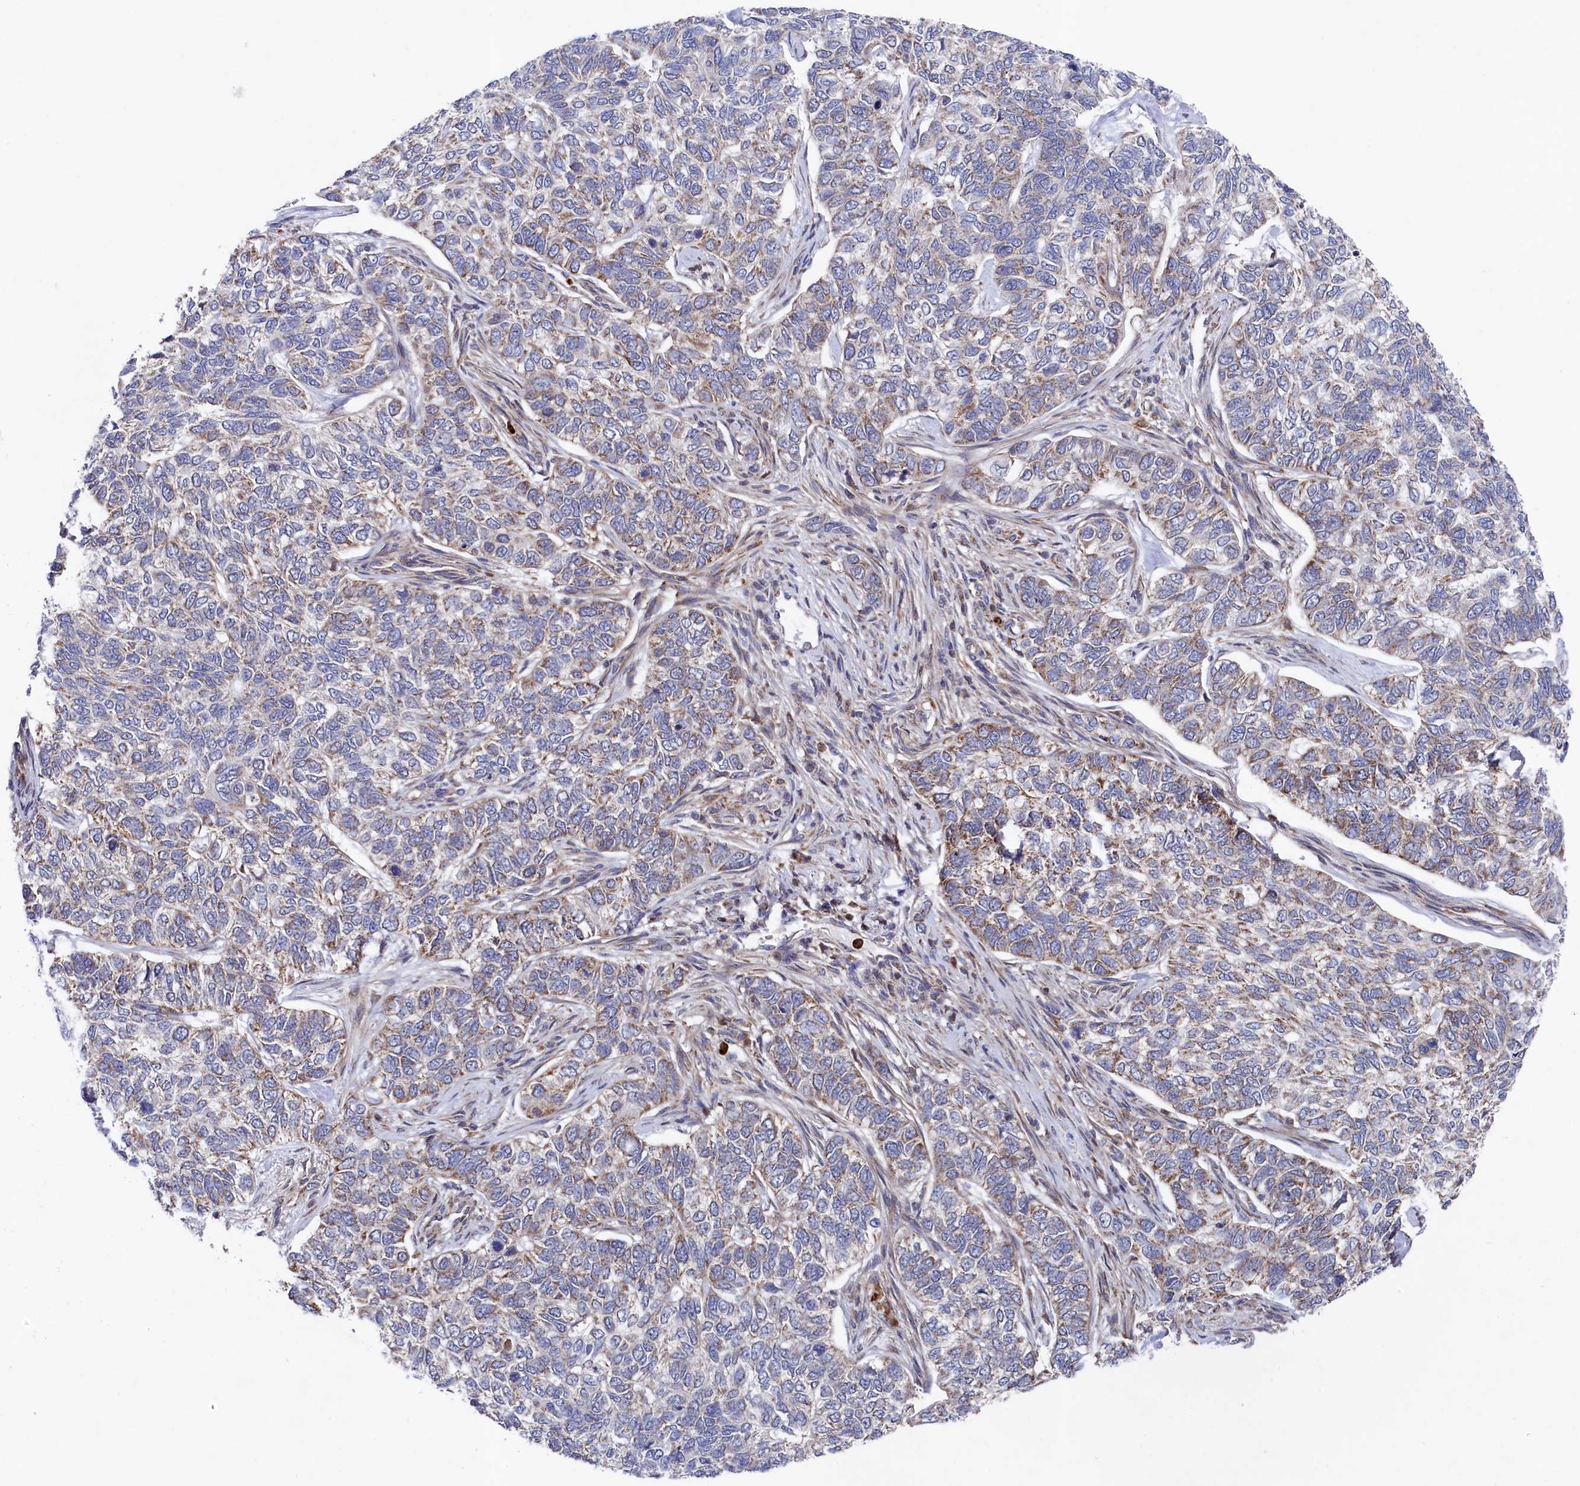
{"staining": {"intensity": "weak", "quantity": "25%-75%", "location": "cytoplasmic/membranous"}, "tissue": "skin cancer", "cell_type": "Tumor cells", "image_type": "cancer", "snomed": [{"axis": "morphology", "description": "Basal cell carcinoma"}, {"axis": "topography", "description": "Skin"}], "caption": "Skin cancer (basal cell carcinoma) was stained to show a protein in brown. There is low levels of weak cytoplasmic/membranous staining in about 25%-75% of tumor cells.", "gene": "CHCHD1", "patient": {"sex": "female", "age": 65}}